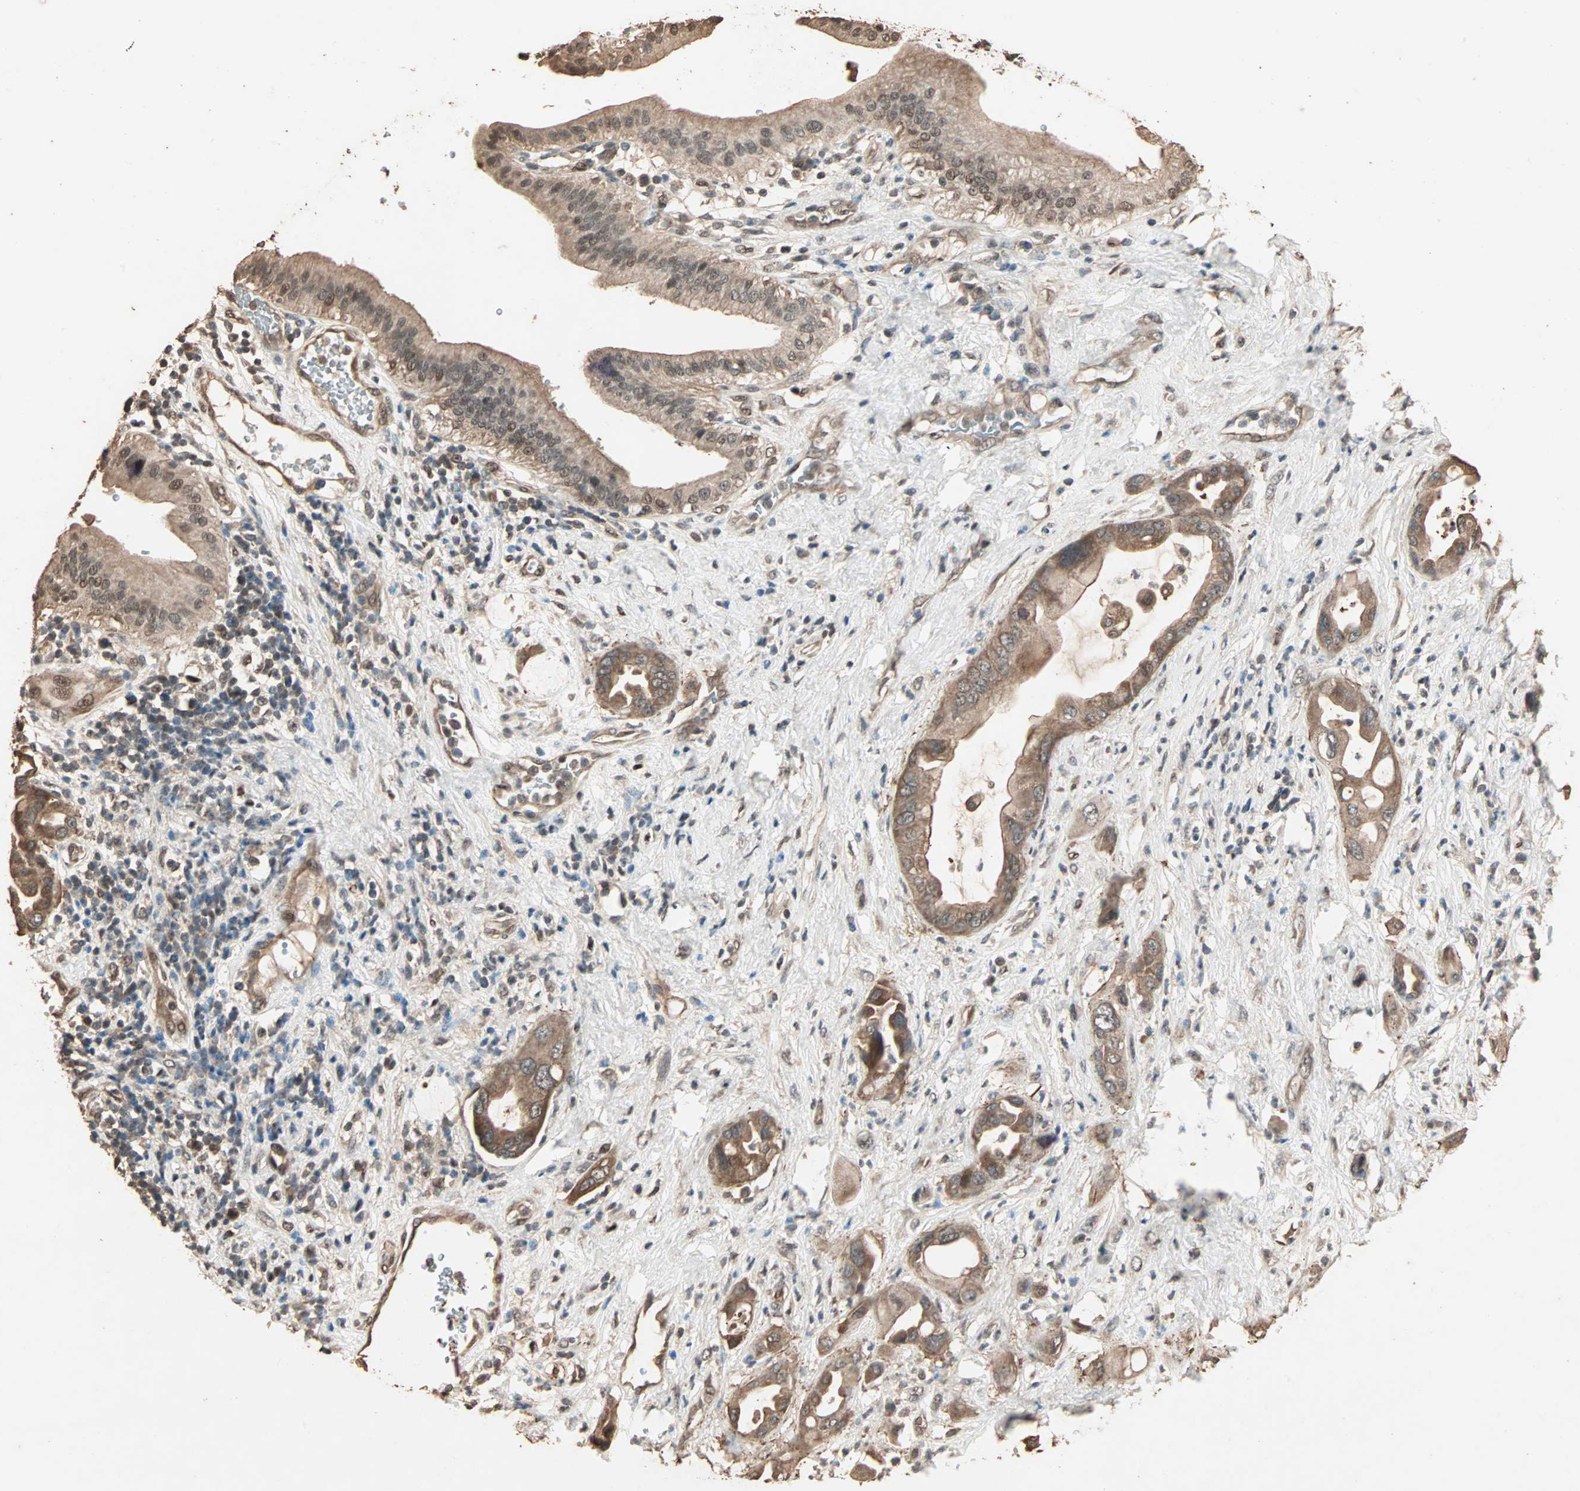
{"staining": {"intensity": "moderate", "quantity": ">75%", "location": "cytoplasmic/membranous,nuclear"}, "tissue": "pancreatic cancer", "cell_type": "Tumor cells", "image_type": "cancer", "snomed": [{"axis": "morphology", "description": "Adenocarcinoma, NOS"}, {"axis": "morphology", "description": "Adenocarcinoma, metastatic, NOS"}, {"axis": "topography", "description": "Lymph node"}, {"axis": "topography", "description": "Pancreas"}, {"axis": "topography", "description": "Duodenum"}], "caption": "Pancreatic cancer (adenocarcinoma) was stained to show a protein in brown. There is medium levels of moderate cytoplasmic/membranous and nuclear staining in approximately >75% of tumor cells.", "gene": "ZBTB33", "patient": {"sex": "female", "age": 64}}